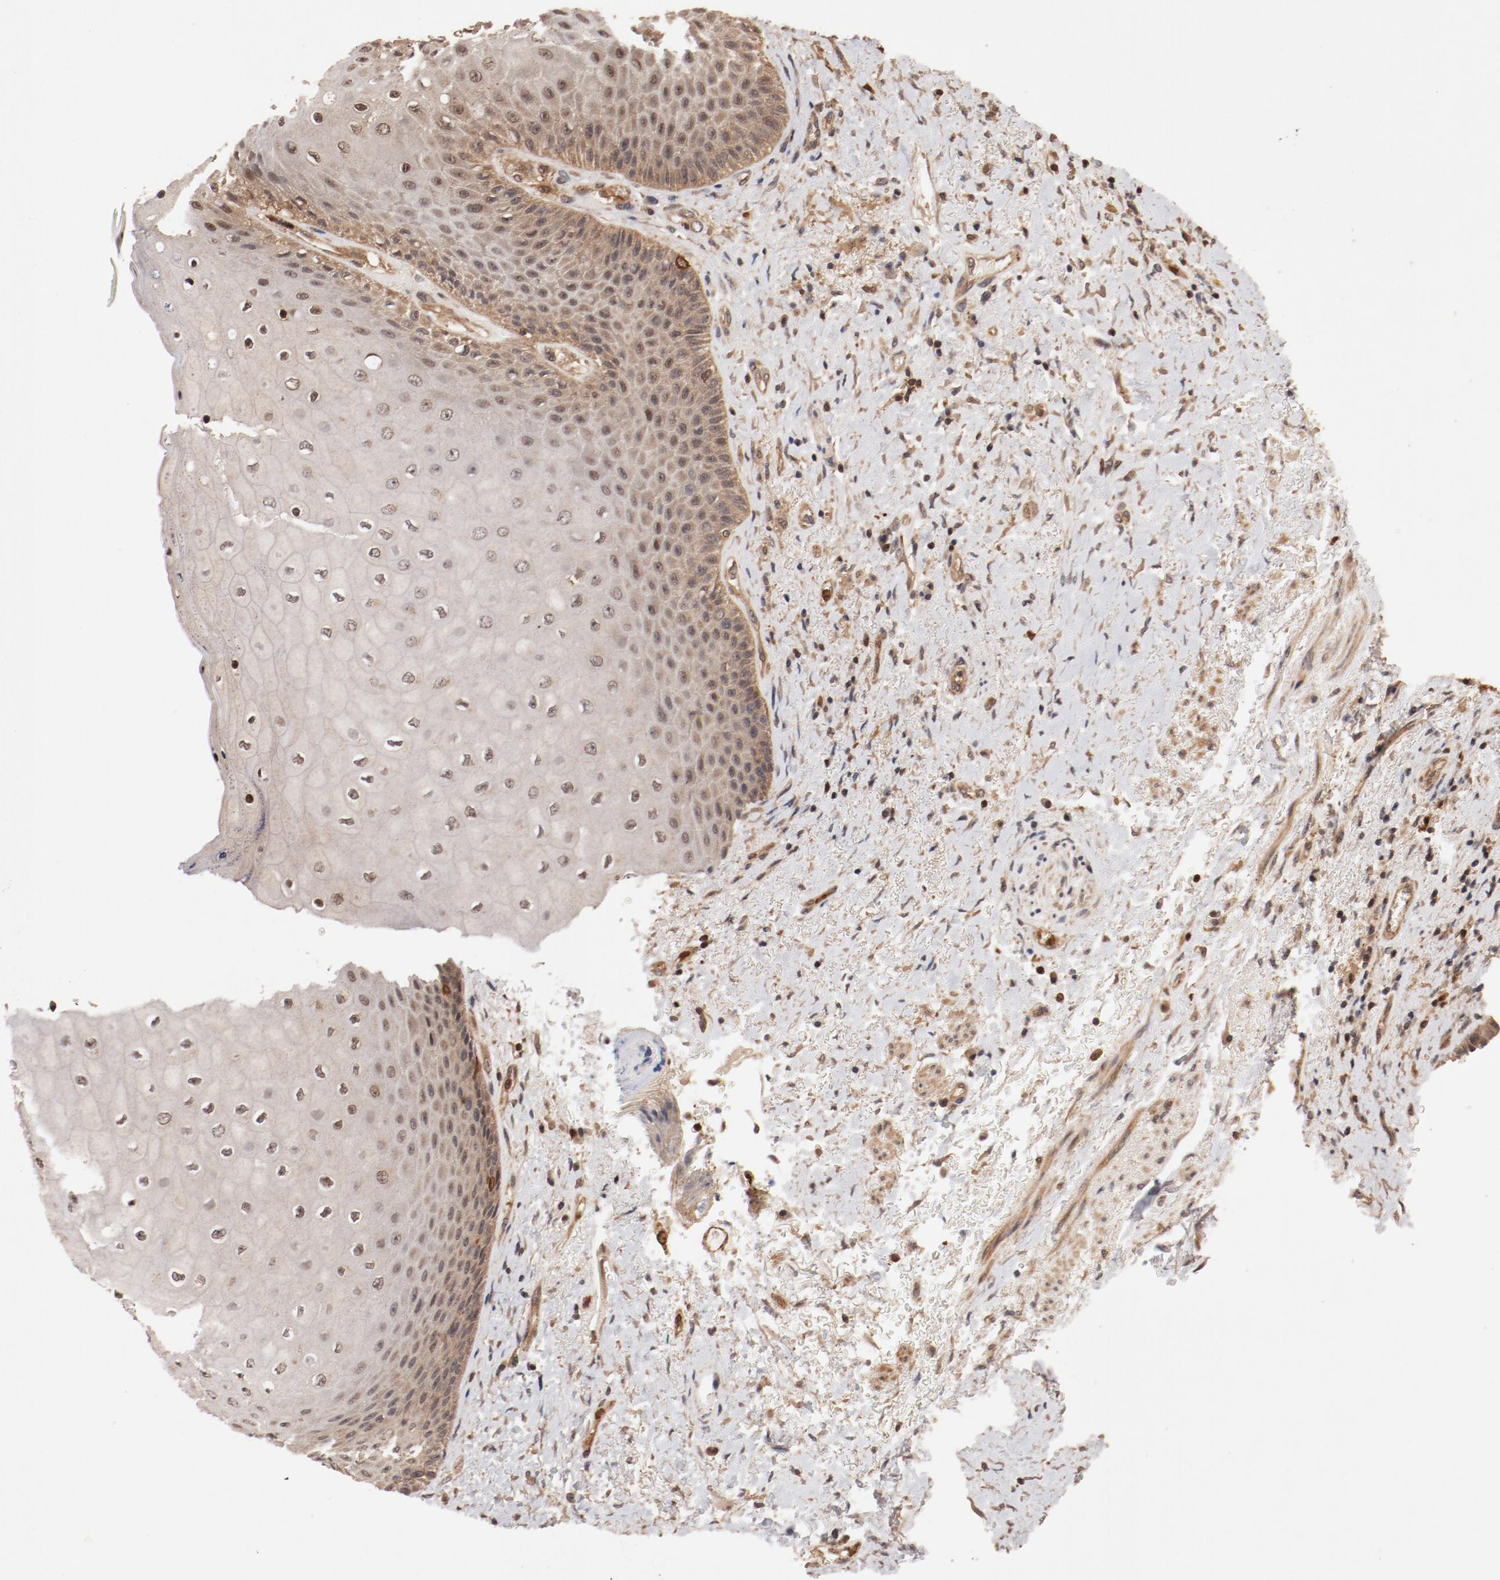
{"staining": {"intensity": "moderate", "quantity": ">75%", "location": "cytoplasmic/membranous,nuclear"}, "tissue": "skin", "cell_type": "Epidermal cells", "image_type": "normal", "snomed": [{"axis": "morphology", "description": "Normal tissue, NOS"}, {"axis": "topography", "description": "Anal"}], "caption": "The image exhibits a brown stain indicating the presence of a protein in the cytoplasmic/membranous,nuclear of epidermal cells in skin. (Stains: DAB in brown, nuclei in blue, Microscopy: brightfield microscopy at high magnification).", "gene": "GUF1", "patient": {"sex": "female", "age": 46}}